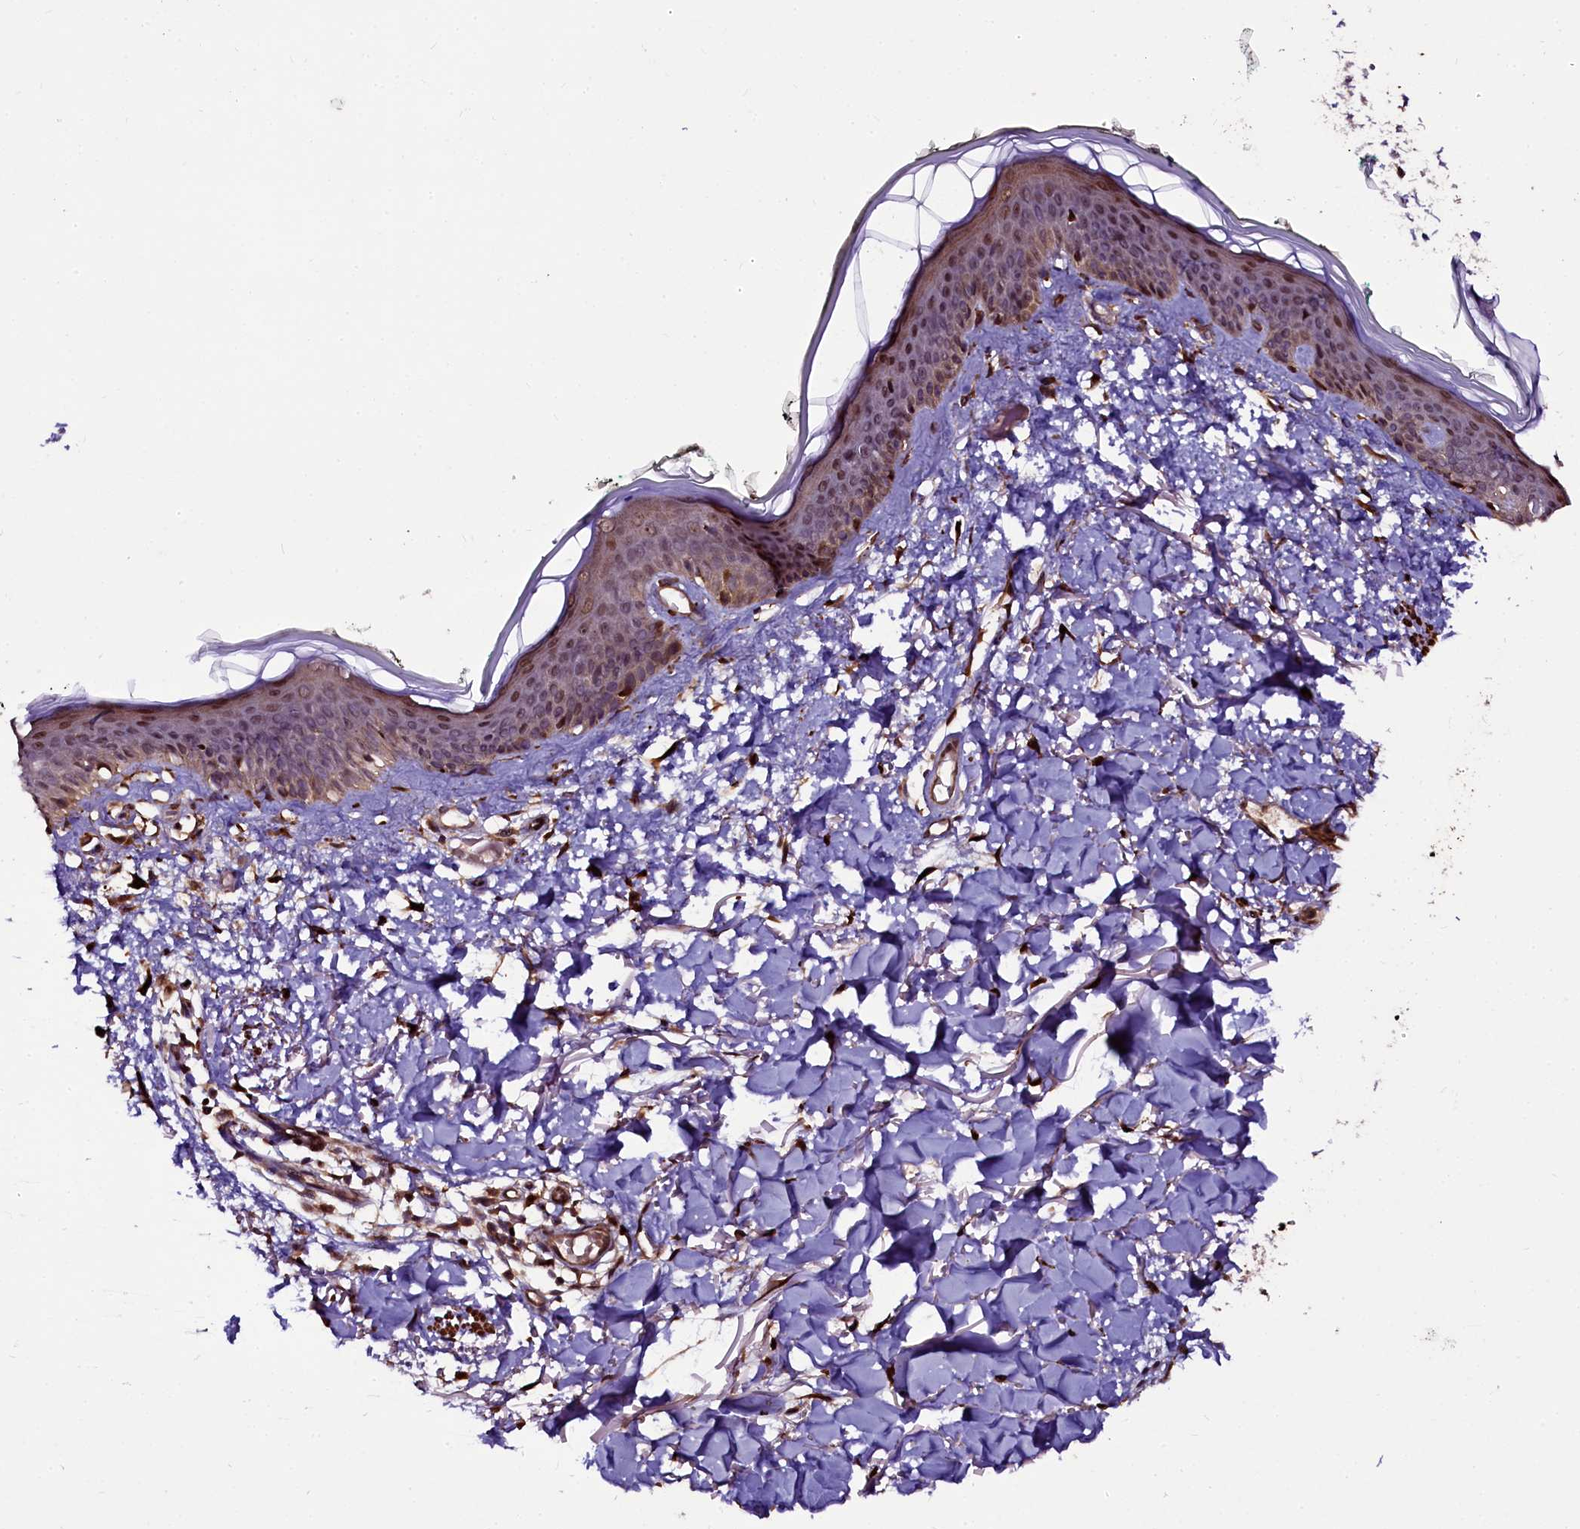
{"staining": {"intensity": "strong", "quantity": ">75%", "location": "cytoplasmic/membranous,nuclear"}, "tissue": "skin", "cell_type": "Fibroblasts", "image_type": "normal", "snomed": [{"axis": "morphology", "description": "Normal tissue, NOS"}, {"axis": "topography", "description": "Skin"}], "caption": "High-power microscopy captured an immunohistochemistry image of normal skin, revealing strong cytoplasmic/membranous,nuclear expression in approximately >75% of fibroblasts. (DAB (3,3'-diaminobenzidine) IHC with brightfield microscopy, high magnification).", "gene": "N4BP1", "patient": {"sex": "male", "age": 62}}